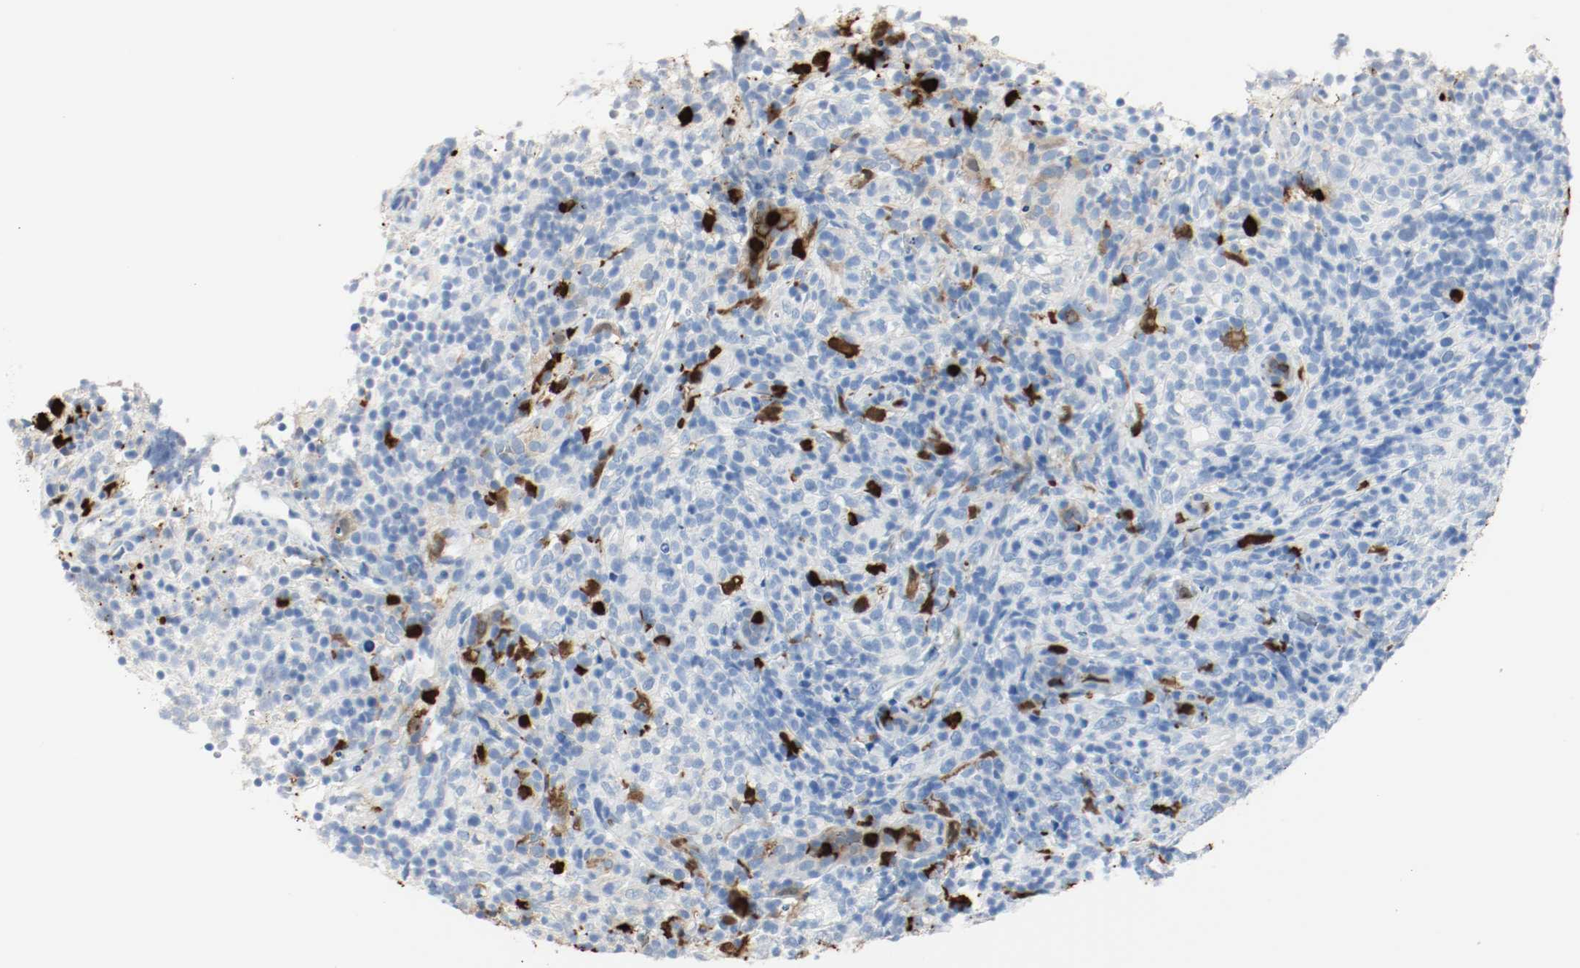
{"staining": {"intensity": "weak", "quantity": "<25%", "location": "cytoplasmic/membranous"}, "tissue": "lymphoma", "cell_type": "Tumor cells", "image_type": "cancer", "snomed": [{"axis": "morphology", "description": "Malignant lymphoma, non-Hodgkin's type, High grade"}, {"axis": "topography", "description": "Lymph node"}], "caption": "Micrograph shows no significant protein expression in tumor cells of malignant lymphoma, non-Hodgkin's type (high-grade). (Brightfield microscopy of DAB (3,3'-diaminobenzidine) immunohistochemistry (IHC) at high magnification).", "gene": "S100A9", "patient": {"sex": "female", "age": 76}}